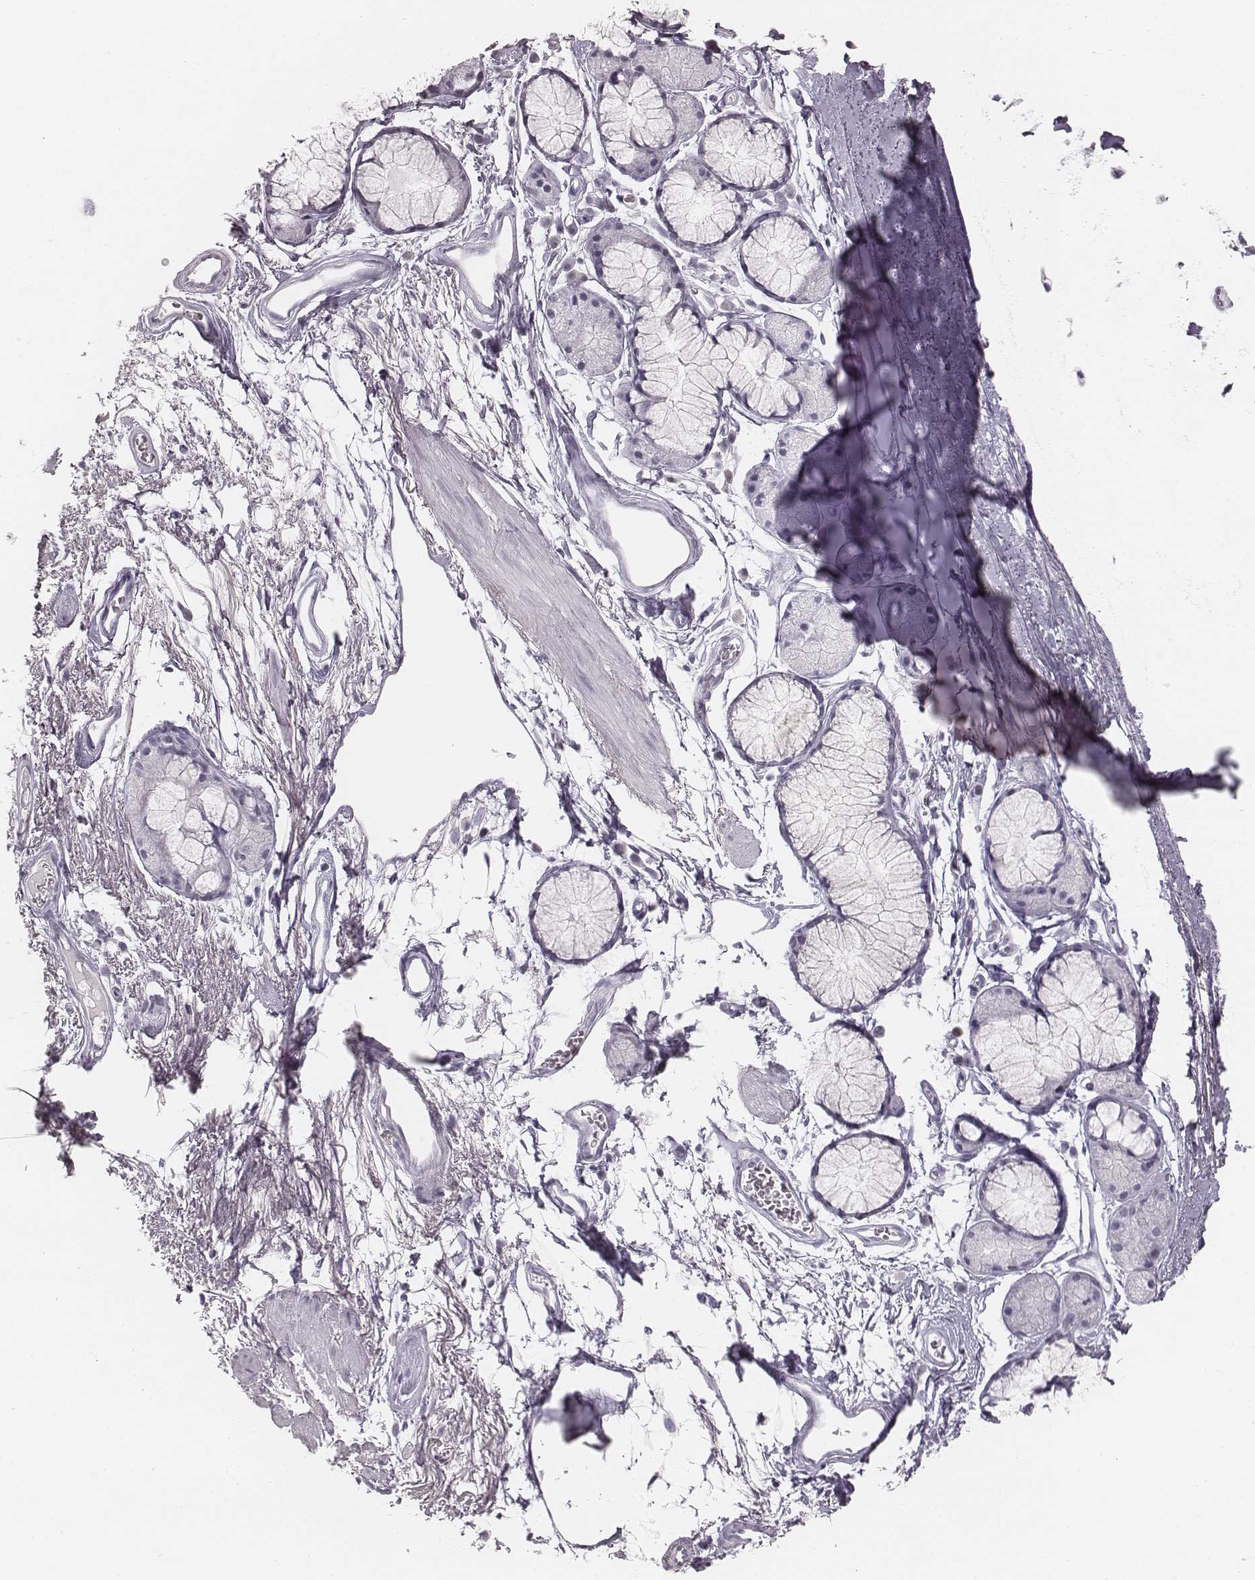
{"staining": {"intensity": "negative", "quantity": "none", "location": "none"}, "tissue": "adipose tissue", "cell_type": "Adipocytes", "image_type": "normal", "snomed": [{"axis": "morphology", "description": "Normal tissue, NOS"}, {"axis": "topography", "description": "Cartilage tissue"}, {"axis": "topography", "description": "Bronchus"}], "caption": "Immunohistochemical staining of normal human adipose tissue exhibits no significant positivity in adipocytes.", "gene": "ENSG00000285837", "patient": {"sex": "female", "age": 79}}